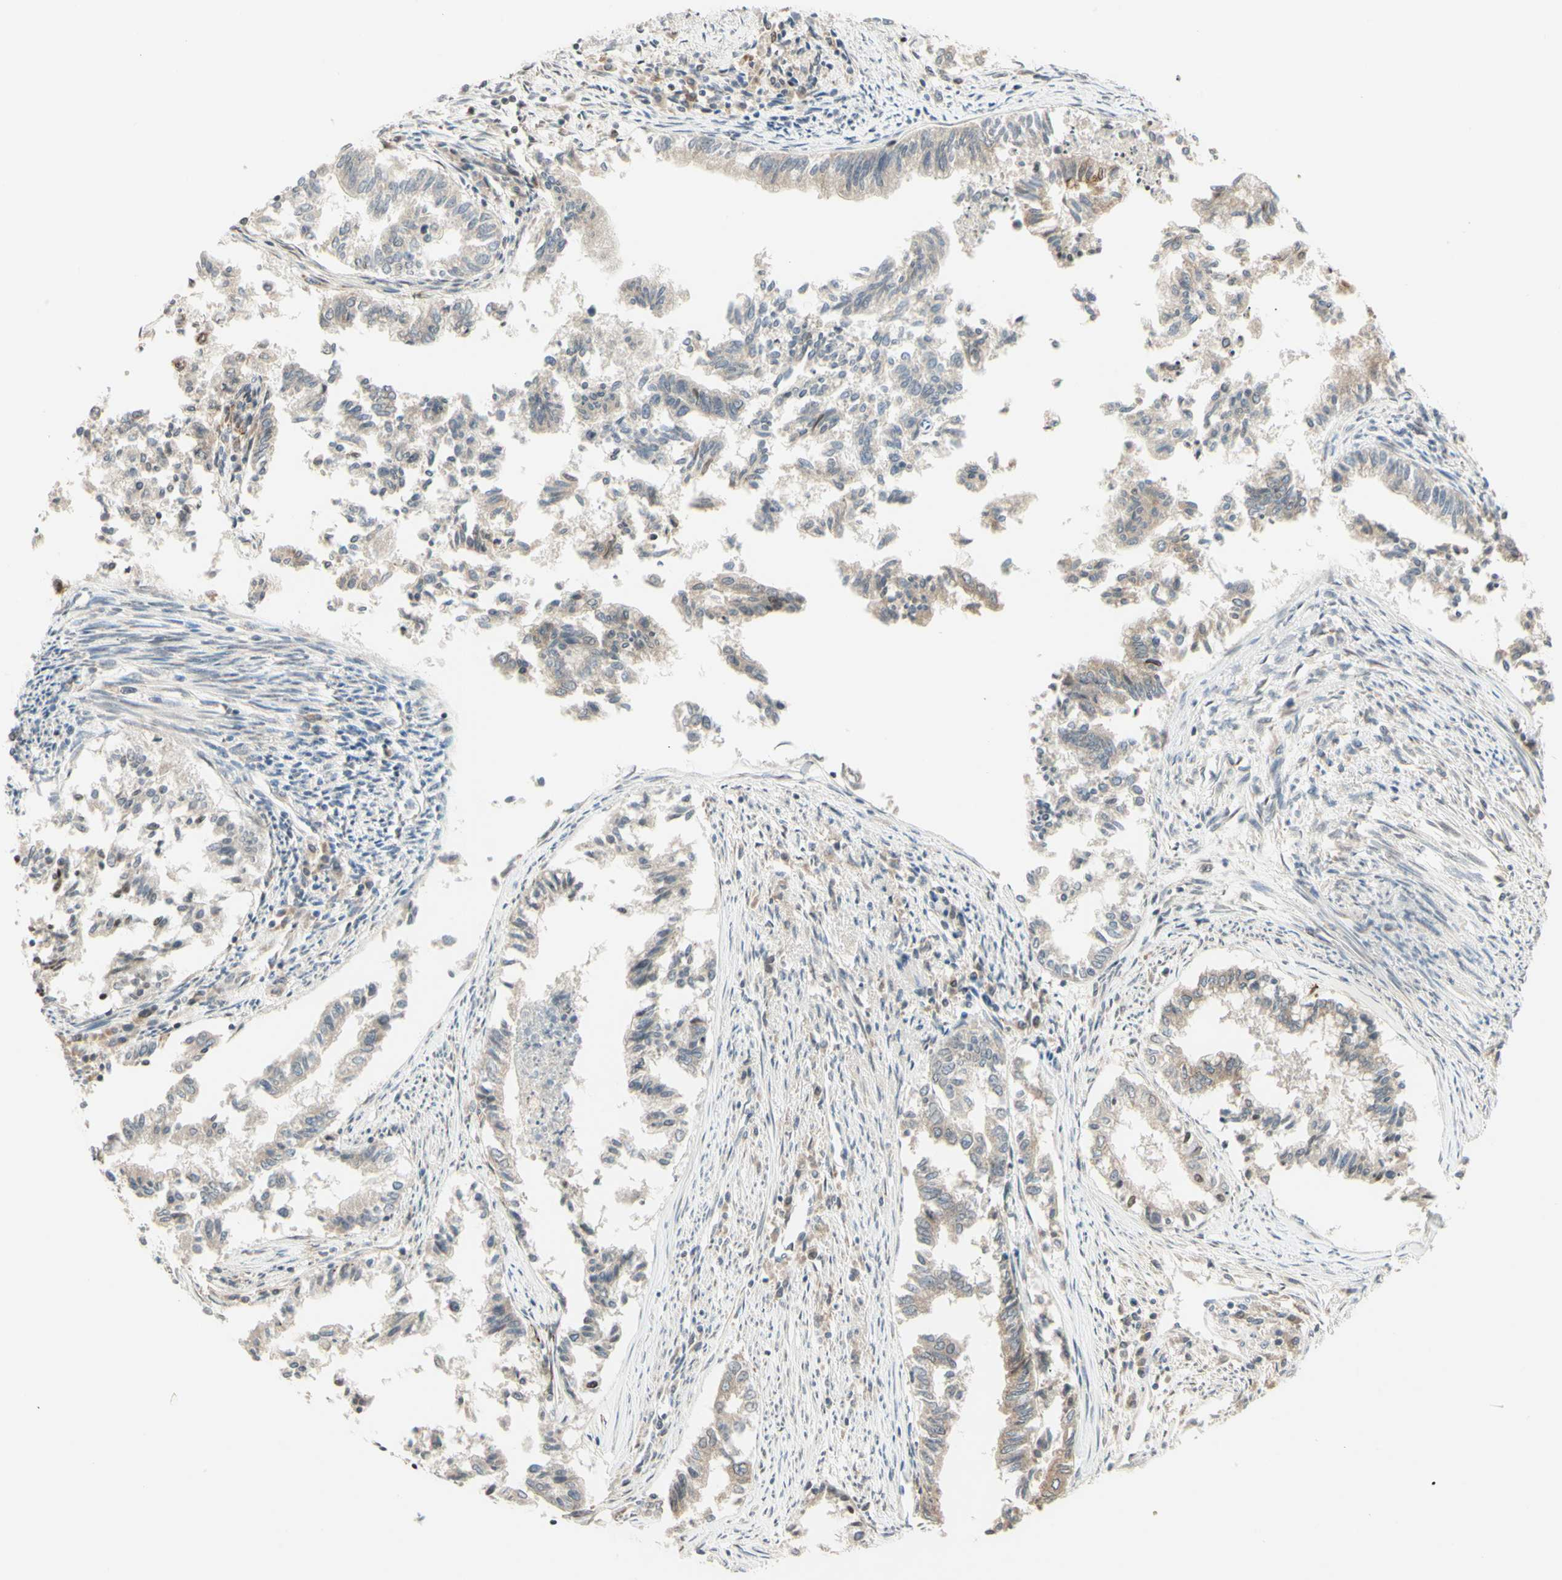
{"staining": {"intensity": "weak", "quantity": ">75%", "location": "cytoplasmic/membranous"}, "tissue": "endometrial cancer", "cell_type": "Tumor cells", "image_type": "cancer", "snomed": [{"axis": "morphology", "description": "Necrosis, NOS"}, {"axis": "morphology", "description": "Adenocarcinoma, NOS"}, {"axis": "topography", "description": "Endometrium"}], "caption": "Approximately >75% of tumor cells in human endometrial adenocarcinoma reveal weak cytoplasmic/membranous protein positivity as visualized by brown immunohistochemical staining.", "gene": "ZW10", "patient": {"sex": "female", "age": 79}}